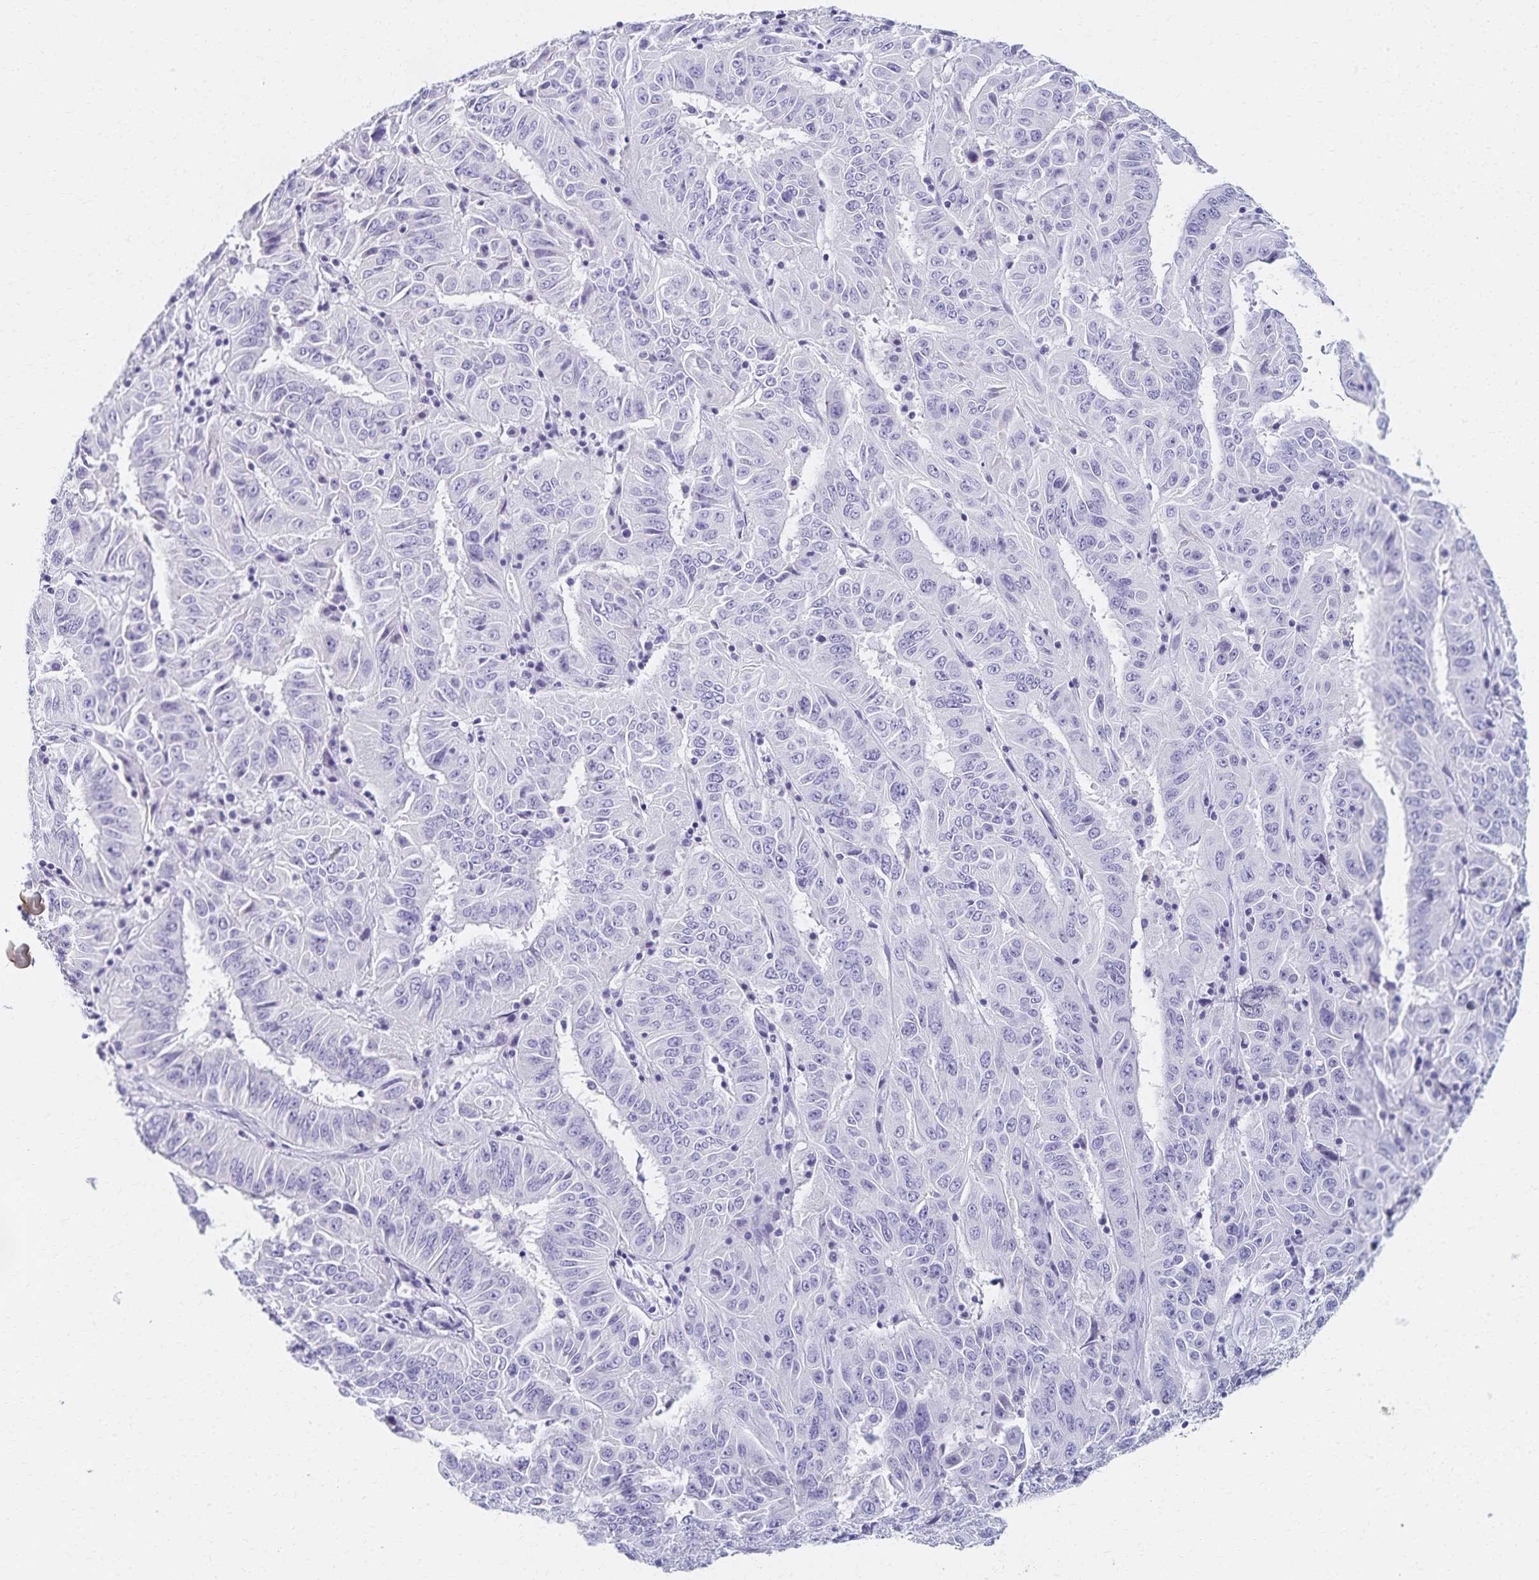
{"staining": {"intensity": "negative", "quantity": "none", "location": "none"}, "tissue": "pancreatic cancer", "cell_type": "Tumor cells", "image_type": "cancer", "snomed": [{"axis": "morphology", "description": "Adenocarcinoma, NOS"}, {"axis": "topography", "description": "Pancreas"}], "caption": "High power microscopy image of an immunohistochemistry histopathology image of pancreatic cancer (adenocarcinoma), revealing no significant expression in tumor cells.", "gene": "C2orf50", "patient": {"sex": "male", "age": 63}}